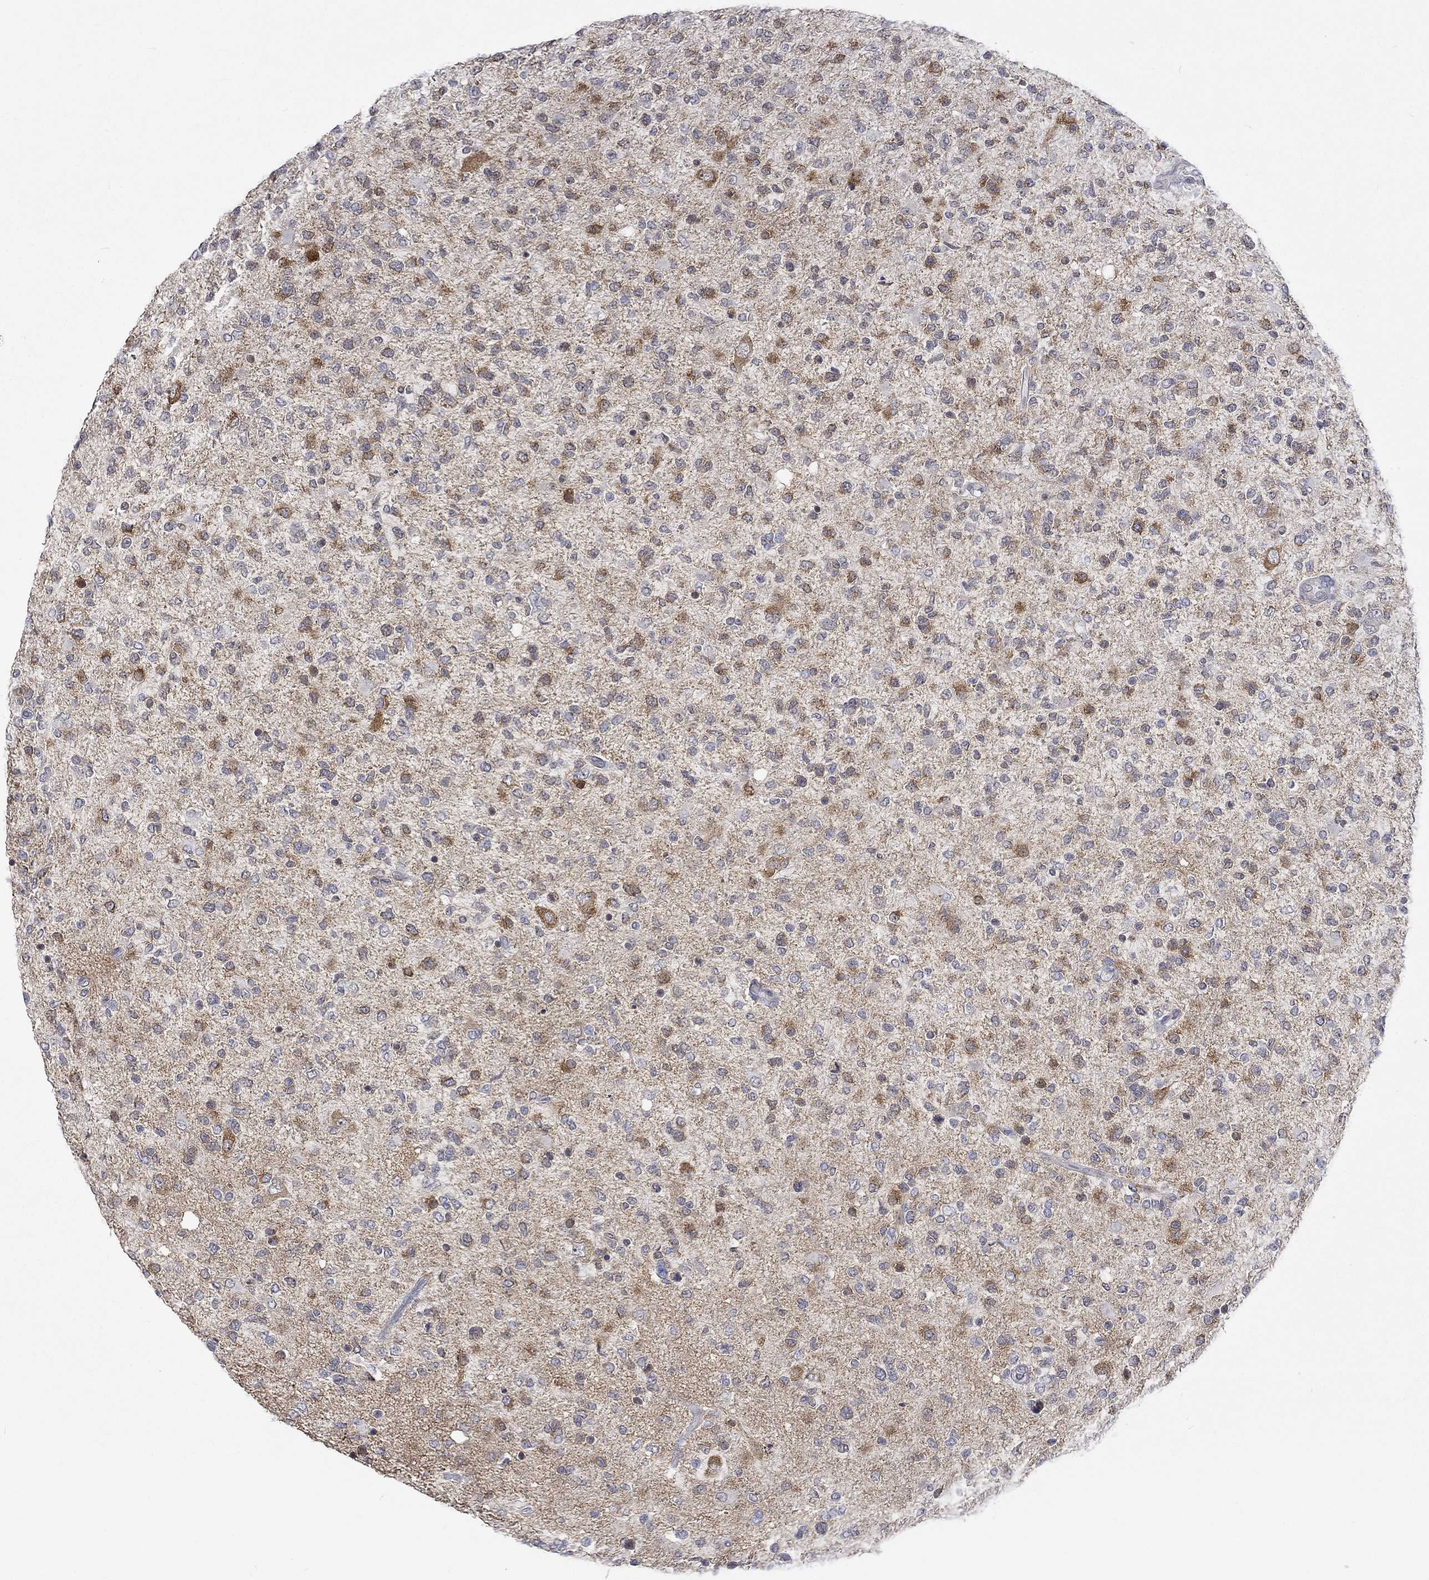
{"staining": {"intensity": "moderate", "quantity": "<25%", "location": "cytoplasmic/membranous"}, "tissue": "glioma", "cell_type": "Tumor cells", "image_type": "cancer", "snomed": [{"axis": "morphology", "description": "Glioma, malignant, High grade"}, {"axis": "topography", "description": "Cerebral cortex"}], "caption": "A brown stain highlights moderate cytoplasmic/membranous expression of a protein in human malignant high-grade glioma tumor cells. (DAB IHC, brown staining for protein, blue staining for nuclei).", "gene": "WASF1", "patient": {"sex": "male", "age": 70}}